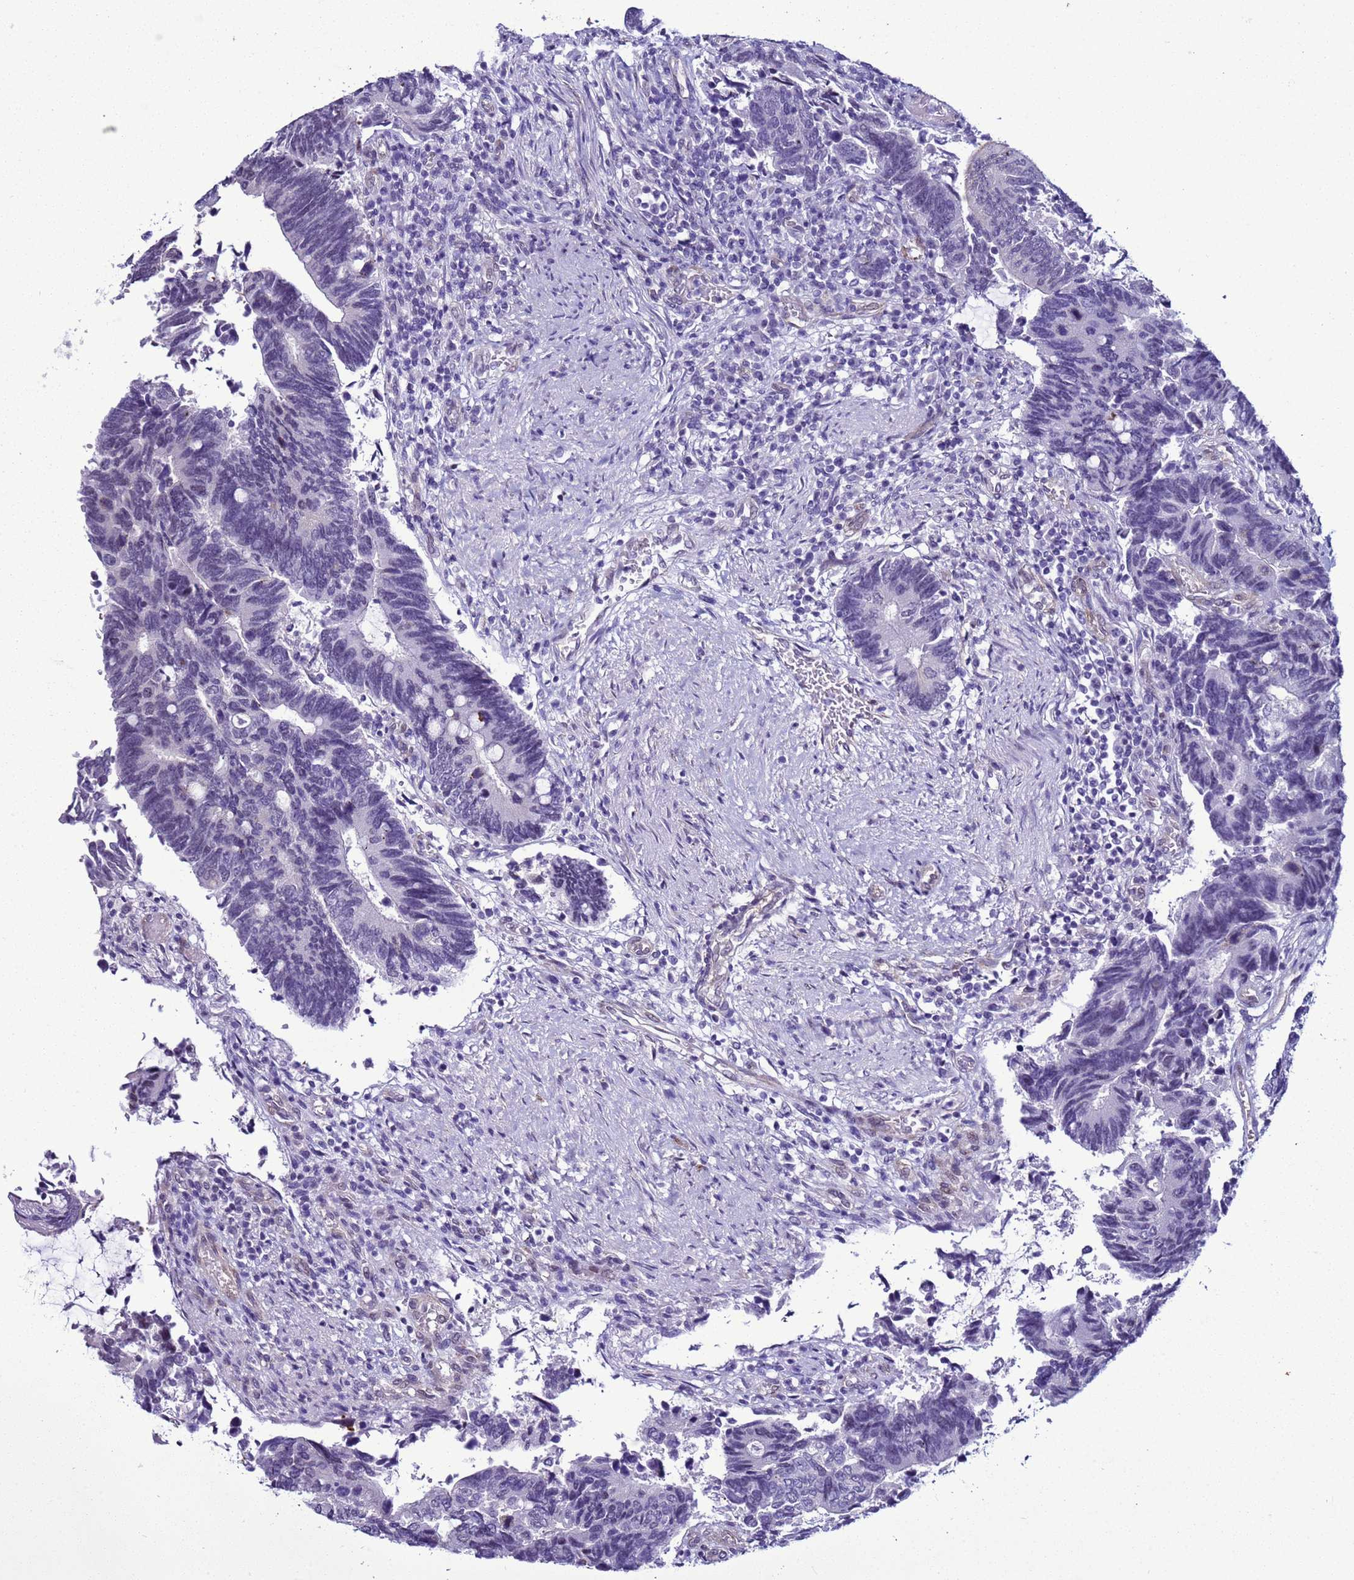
{"staining": {"intensity": "negative", "quantity": "none", "location": "none"}, "tissue": "colorectal cancer", "cell_type": "Tumor cells", "image_type": "cancer", "snomed": [{"axis": "morphology", "description": "Adenocarcinoma, NOS"}, {"axis": "topography", "description": "Colon"}], "caption": "The photomicrograph reveals no significant staining in tumor cells of adenocarcinoma (colorectal).", "gene": "LRRC10B", "patient": {"sex": "male", "age": 87}}